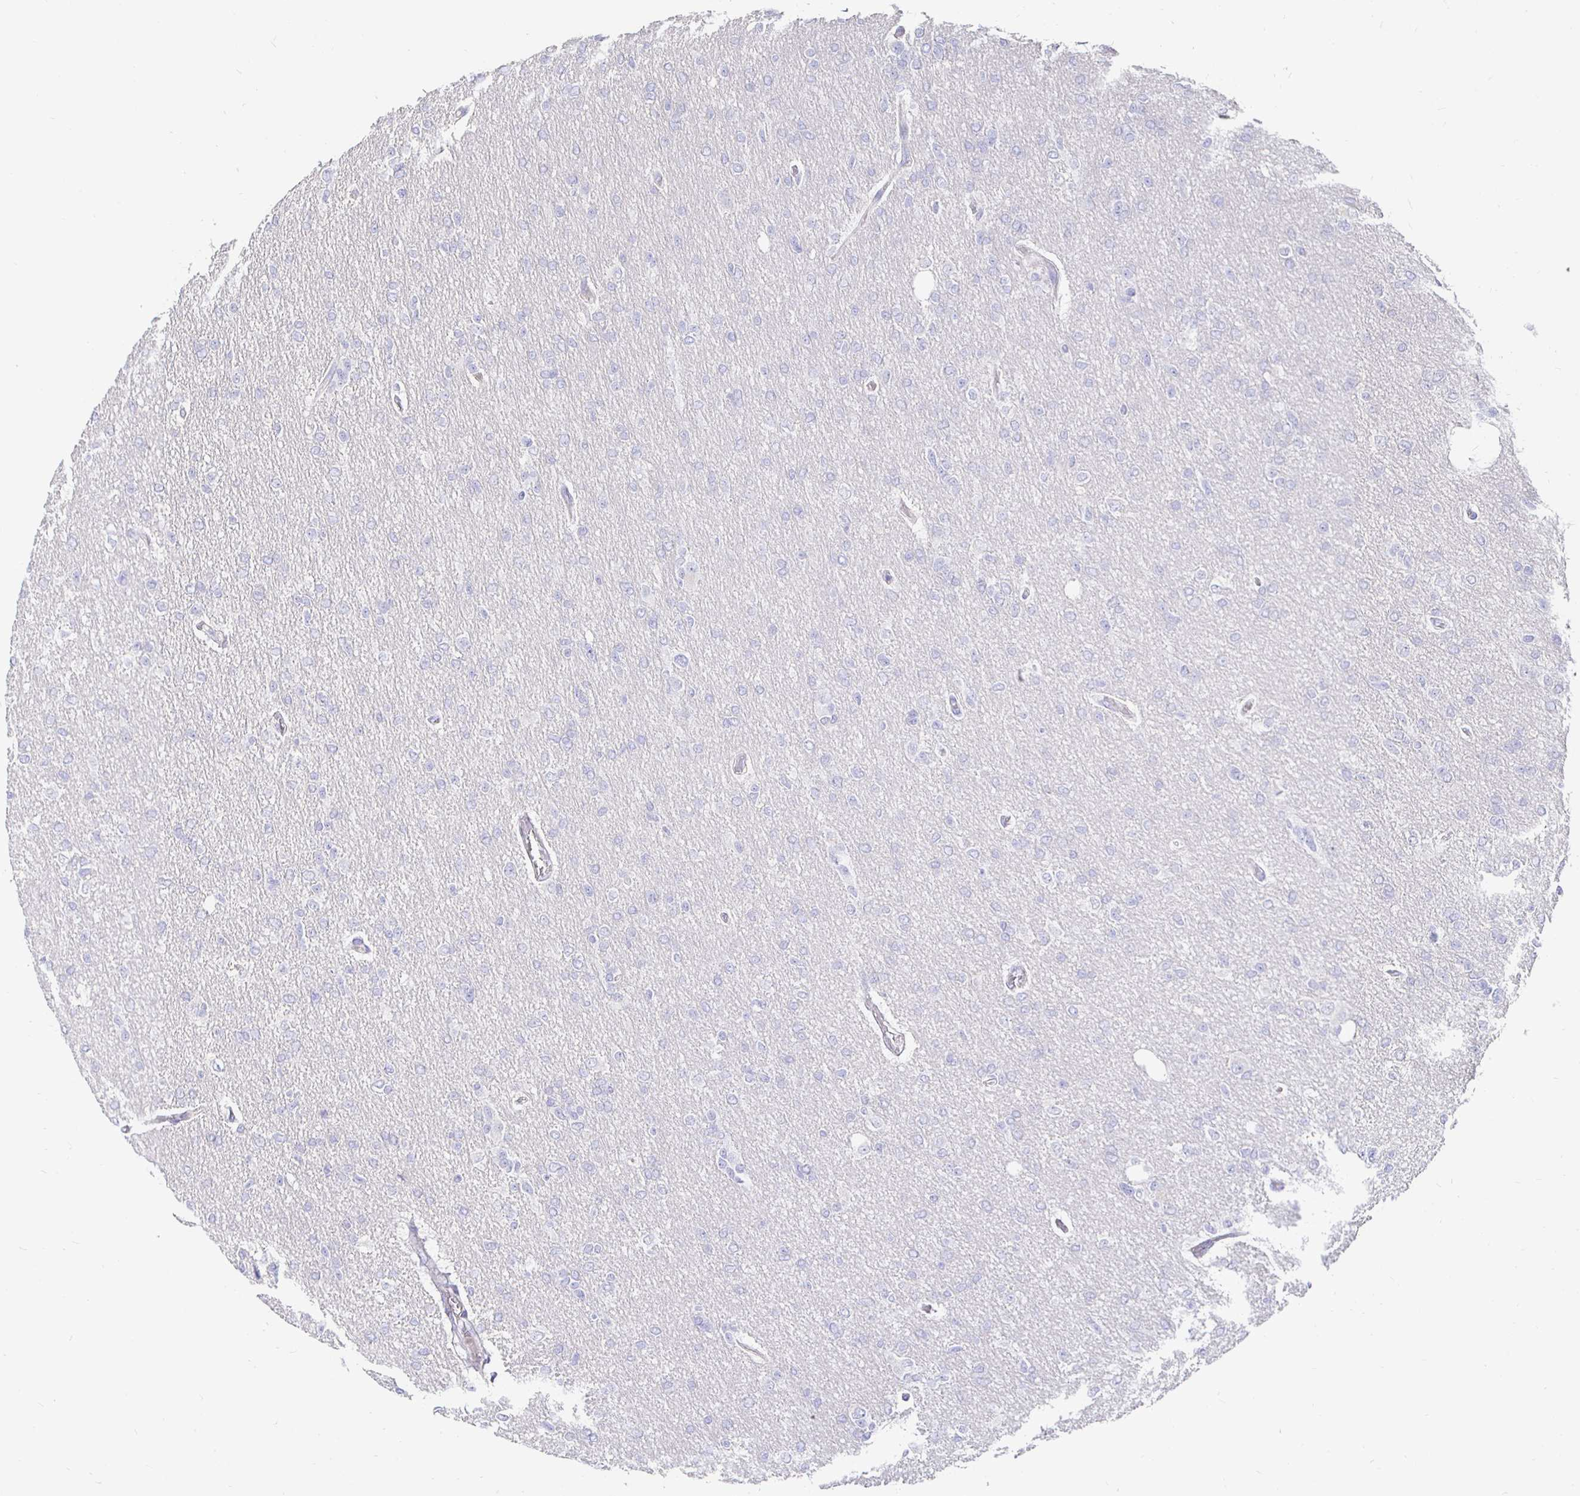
{"staining": {"intensity": "negative", "quantity": "none", "location": "none"}, "tissue": "glioma", "cell_type": "Tumor cells", "image_type": "cancer", "snomed": [{"axis": "morphology", "description": "Glioma, malignant, Low grade"}, {"axis": "topography", "description": "Brain"}], "caption": "Immunohistochemistry (IHC) of glioma demonstrates no expression in tumor cells.", "gene": "CXCR3", "patient": {"sex": "male", "age": 26}}